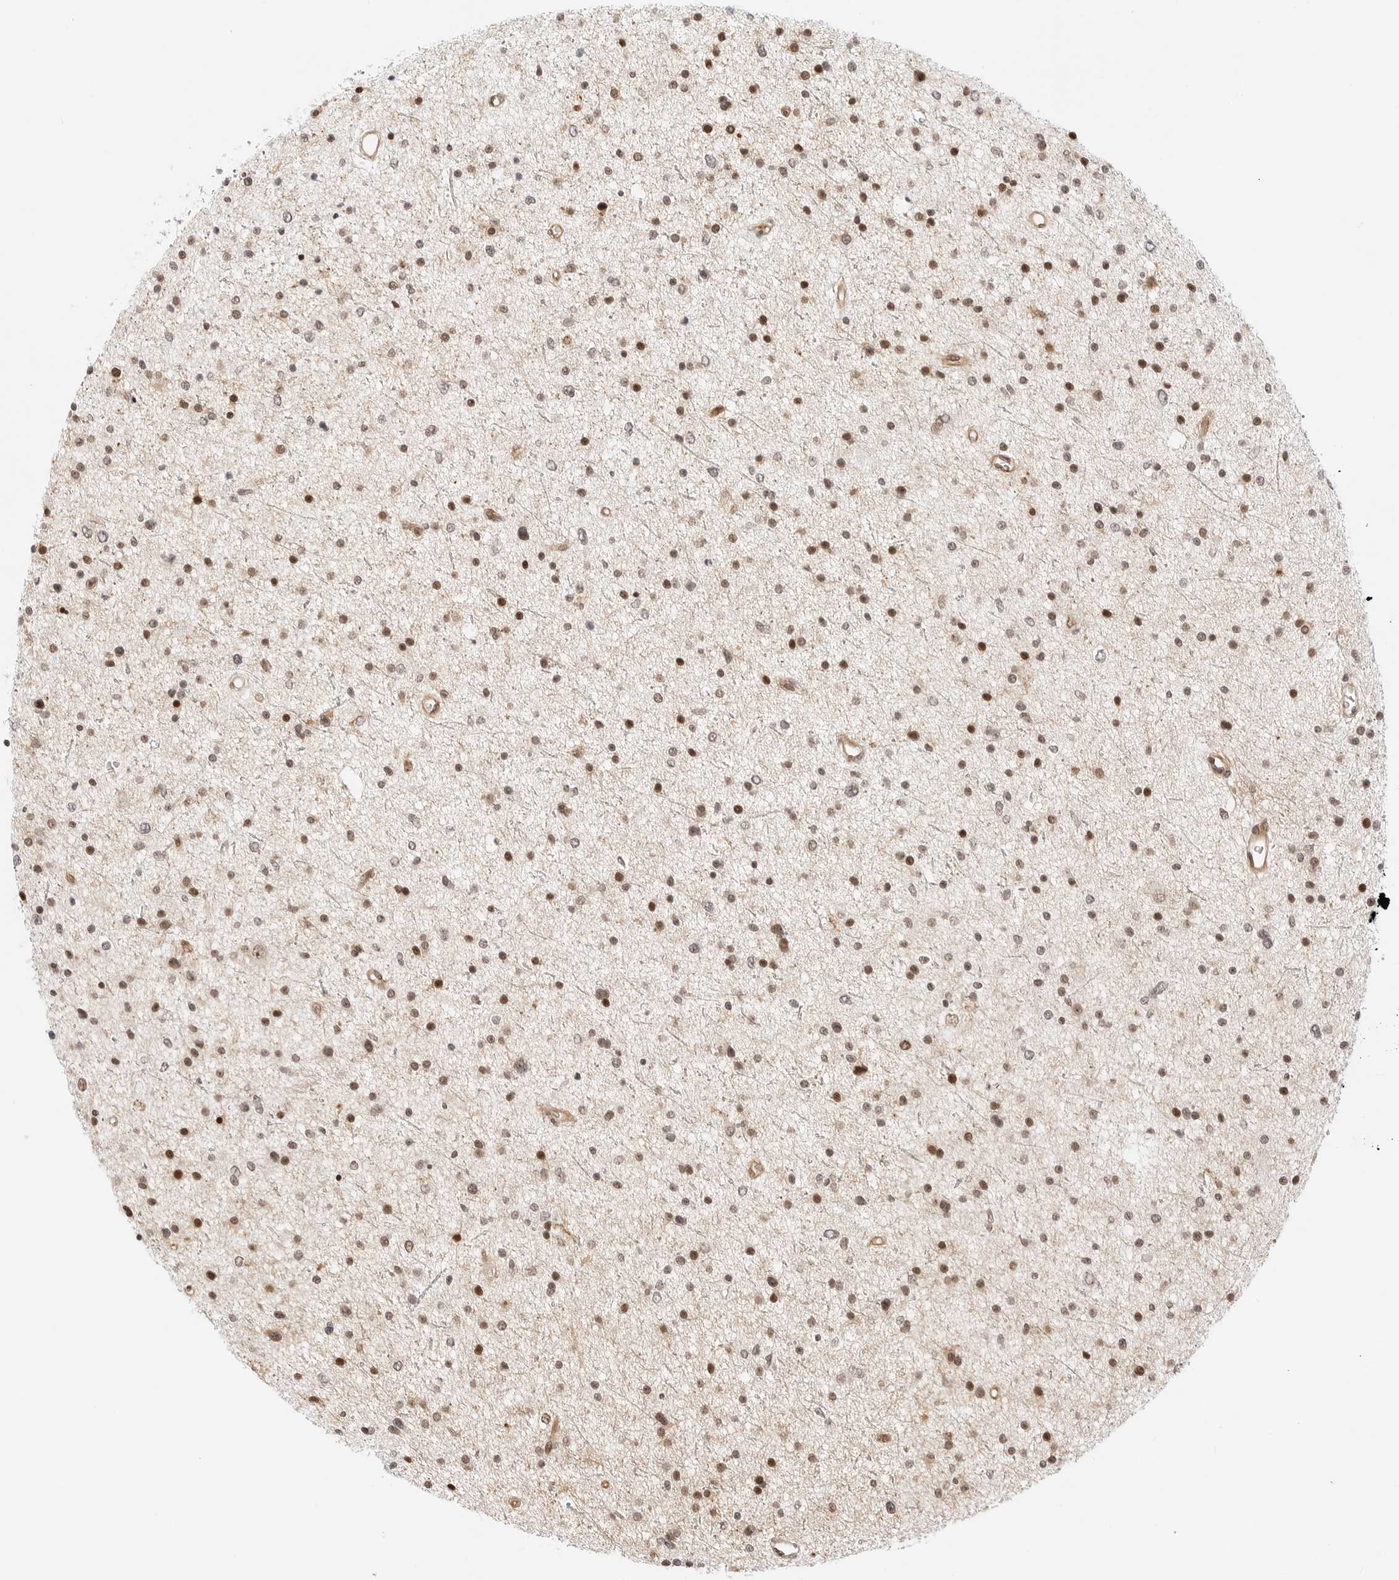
{"staining": {"intensity": "moderate", "quantity": ">75%", "location": "nuclear"}, "tissue": "glioma", "cell_type": "Tumor cells", "image_type": "cancer", "snomed": [{"axis": "morphology", "description": "Glioma, malignant, Low grade"}, {"axis": "topography", "description": "Brain"}], "caption": "Glioma was stained to show a protein in brown. There is medium levels of moderate nuclear expression in approximately >75% of tumor cells. (brown staining indicates protein expression, while blue staining denotes nuclei).", "gene": "ZNF613", "patient": {"sex": "female", "age": 37}}